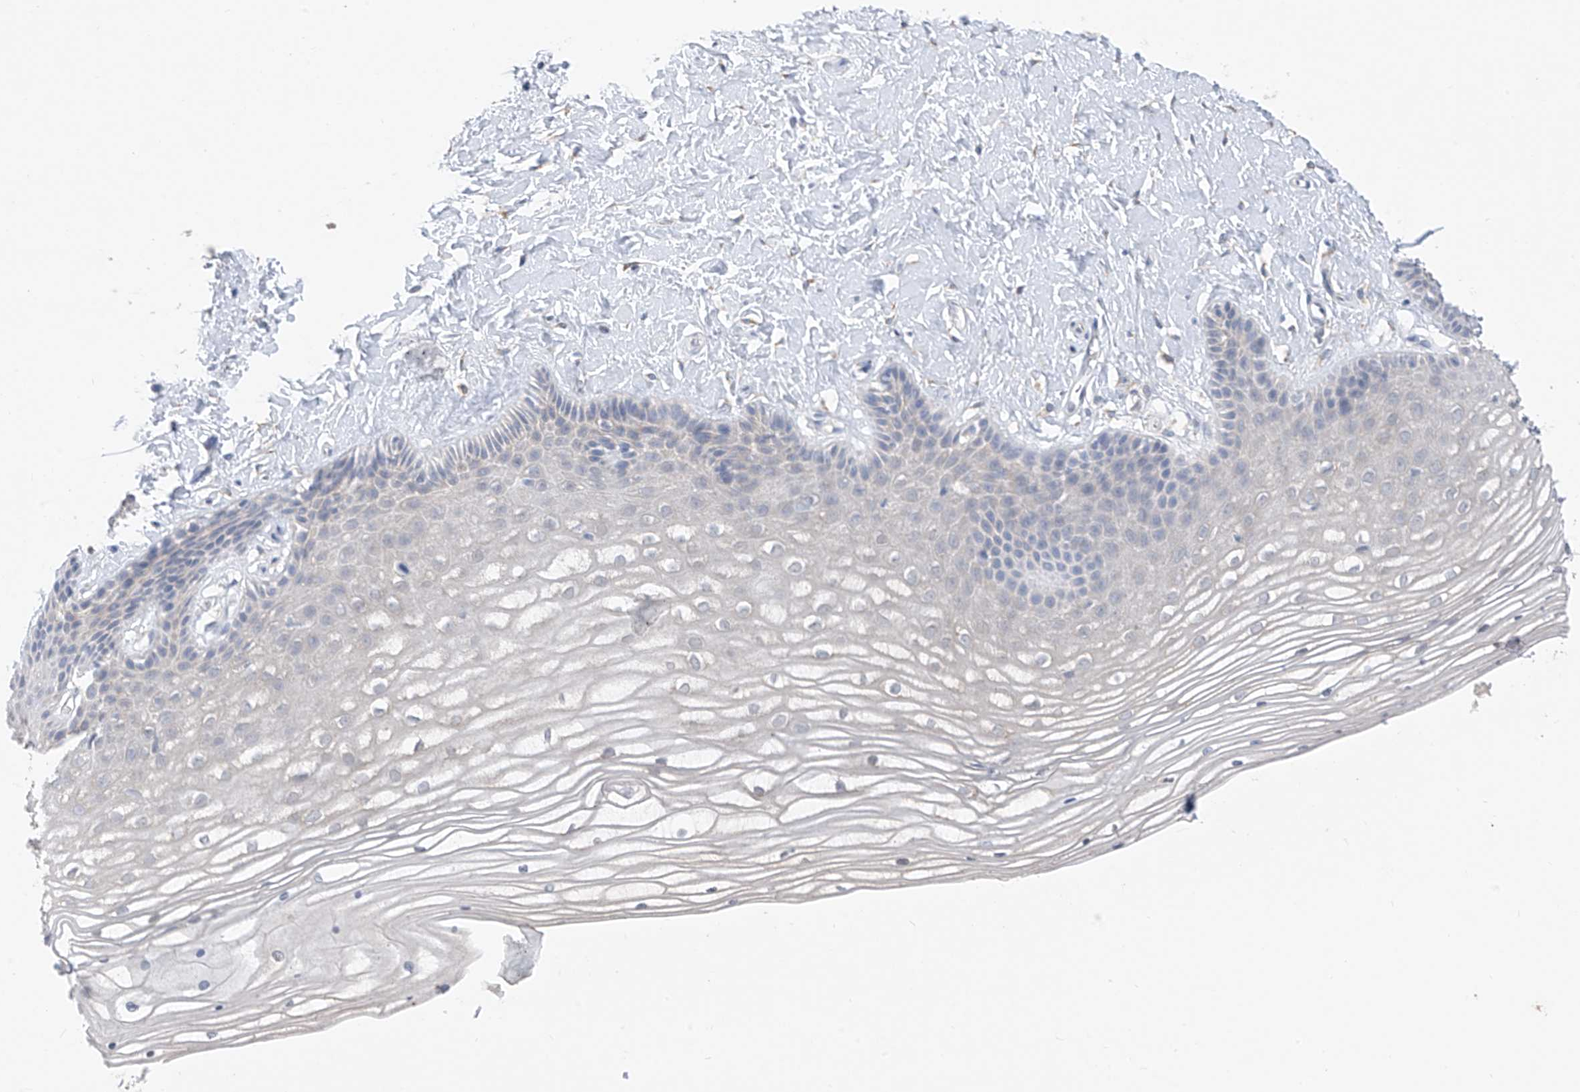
{"staining": {"intensity": "negative", "quantity": "none", "location": "none"}, "tissue": "vagina", "cell_type": "Squamous epithelial cells", "image_type": "normal", "snomed": [{"axis": "morphology", "description": "Normal tissue, NOS"}, {"axis": "topography", "description": "Vagina"}, {"axis": "topography", "description": "Cervix"}], "caption": "Protein analysis of normal vagina exhibits no significant expression in squamous epithelial cells.", "gene": "CYP4V2", "patient": {"sex": "female", "age": 40}}